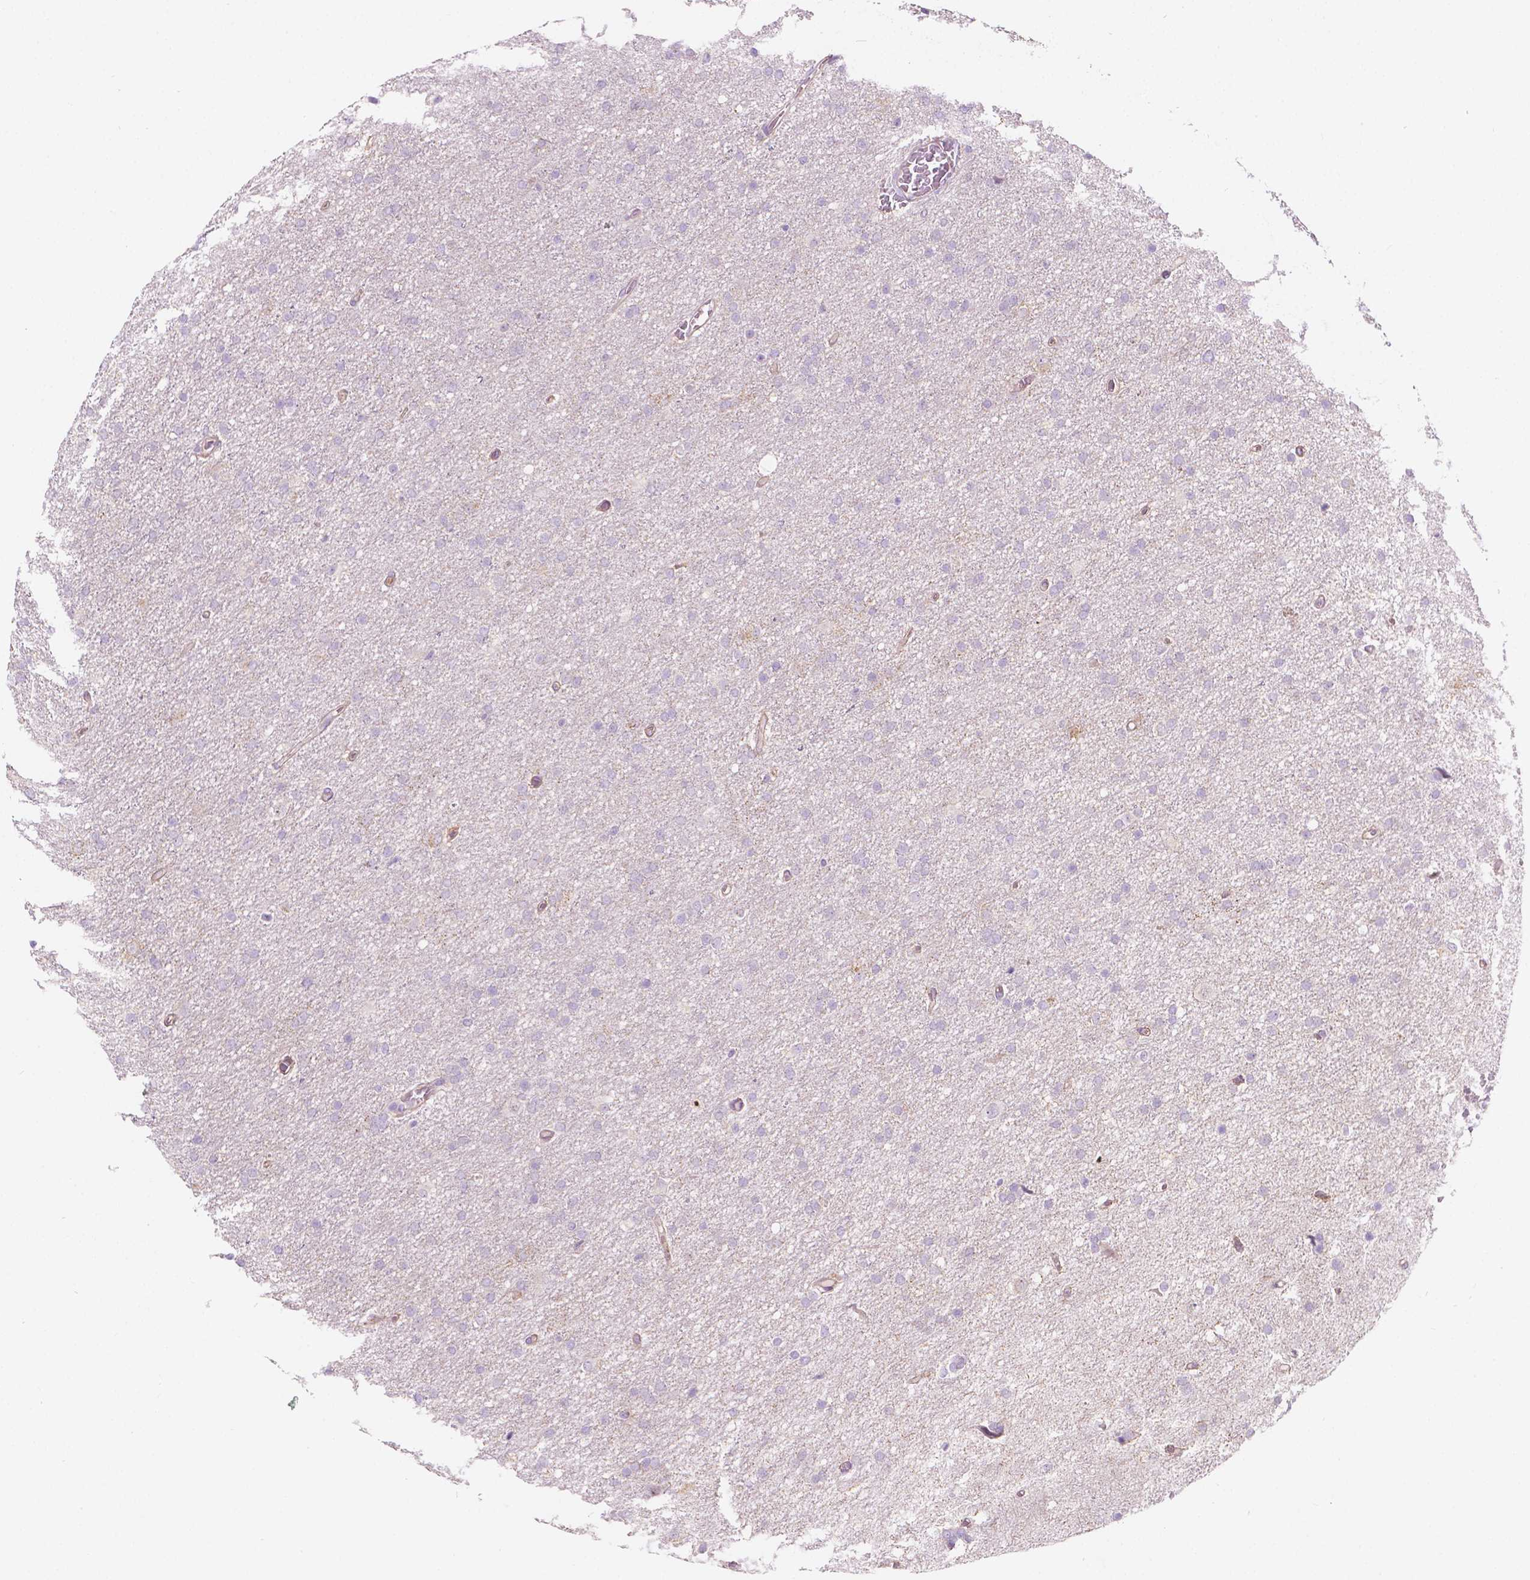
{"staining": {"intensity": "negative", "quantity": "none", "location": "none"}, "tissue": "glioma", "cell_type": "Tumor cells", "image_type": "cancer", "snomed": [{"axis": "morphology", "description": "Glioma, malignant, High grade"}, {"axis": "topography", "description": "Cerebral cortex"}], "caption": "Glioma was stained to show a protein in brown. There is no significant positivity in tumor cells.", "gene": "NOS1AP", "patient": {"sex": "male", "age": 70}}